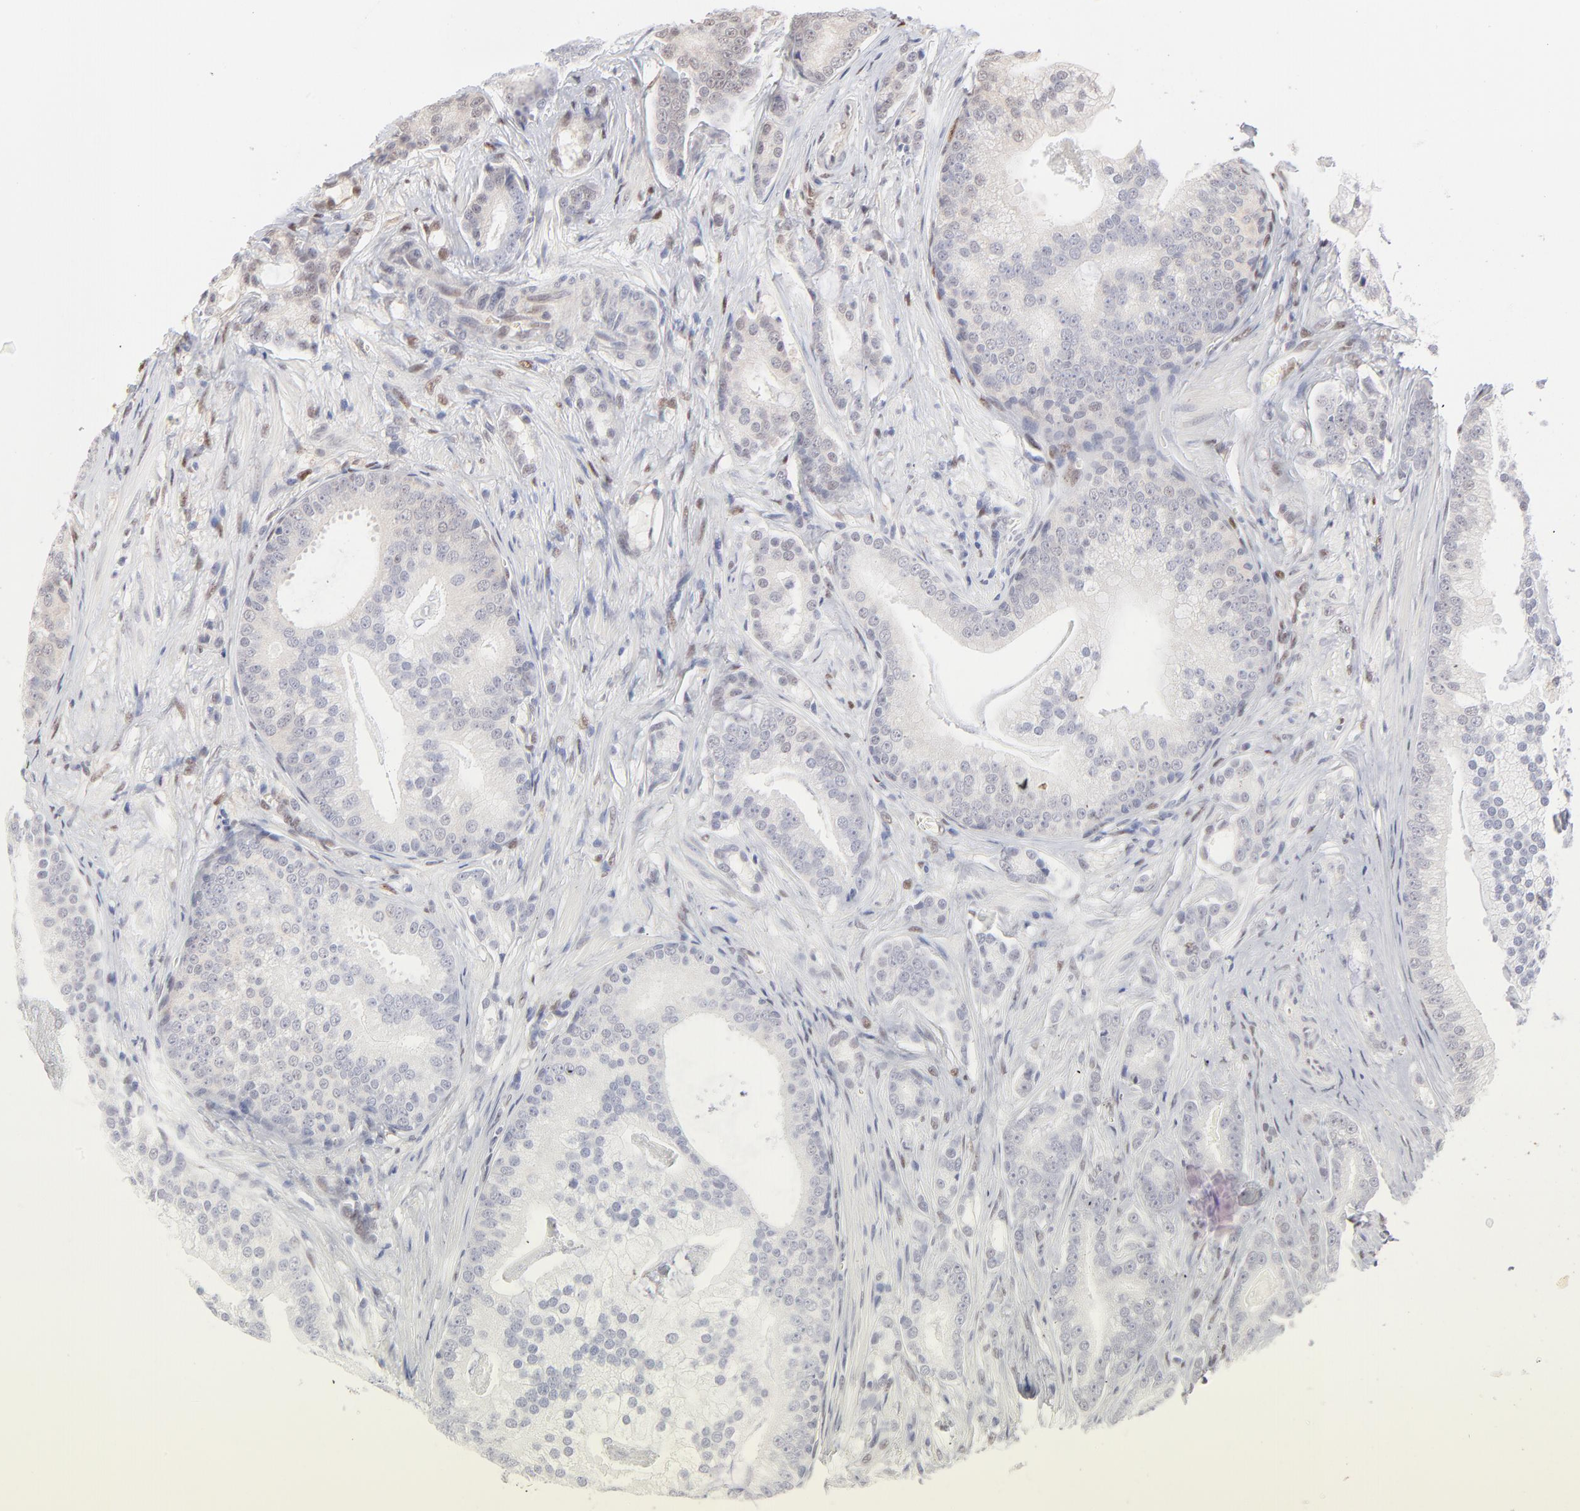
{"staining": {"intensity": "negative", "quantity": "none", "location": "none"}, "tissue": "prostate cancer", "cell_type": "Tumor cells", "image_type": "cancer", "snomed": [{"axis": "morphology", "description": "Adenocarcinoma, Low grade"}, {"axis": "topography", "description": "Prostate"}], "caption": "This histopathology image is of prostate low-grade adenocarcinoma stained with immunohistochemistry to label a protein in brown with the nuclei are counter-stained blue. There is no staining in tumor cells.", "gene": "STAT3", "patient": {"sex": "male", "age": 58}}